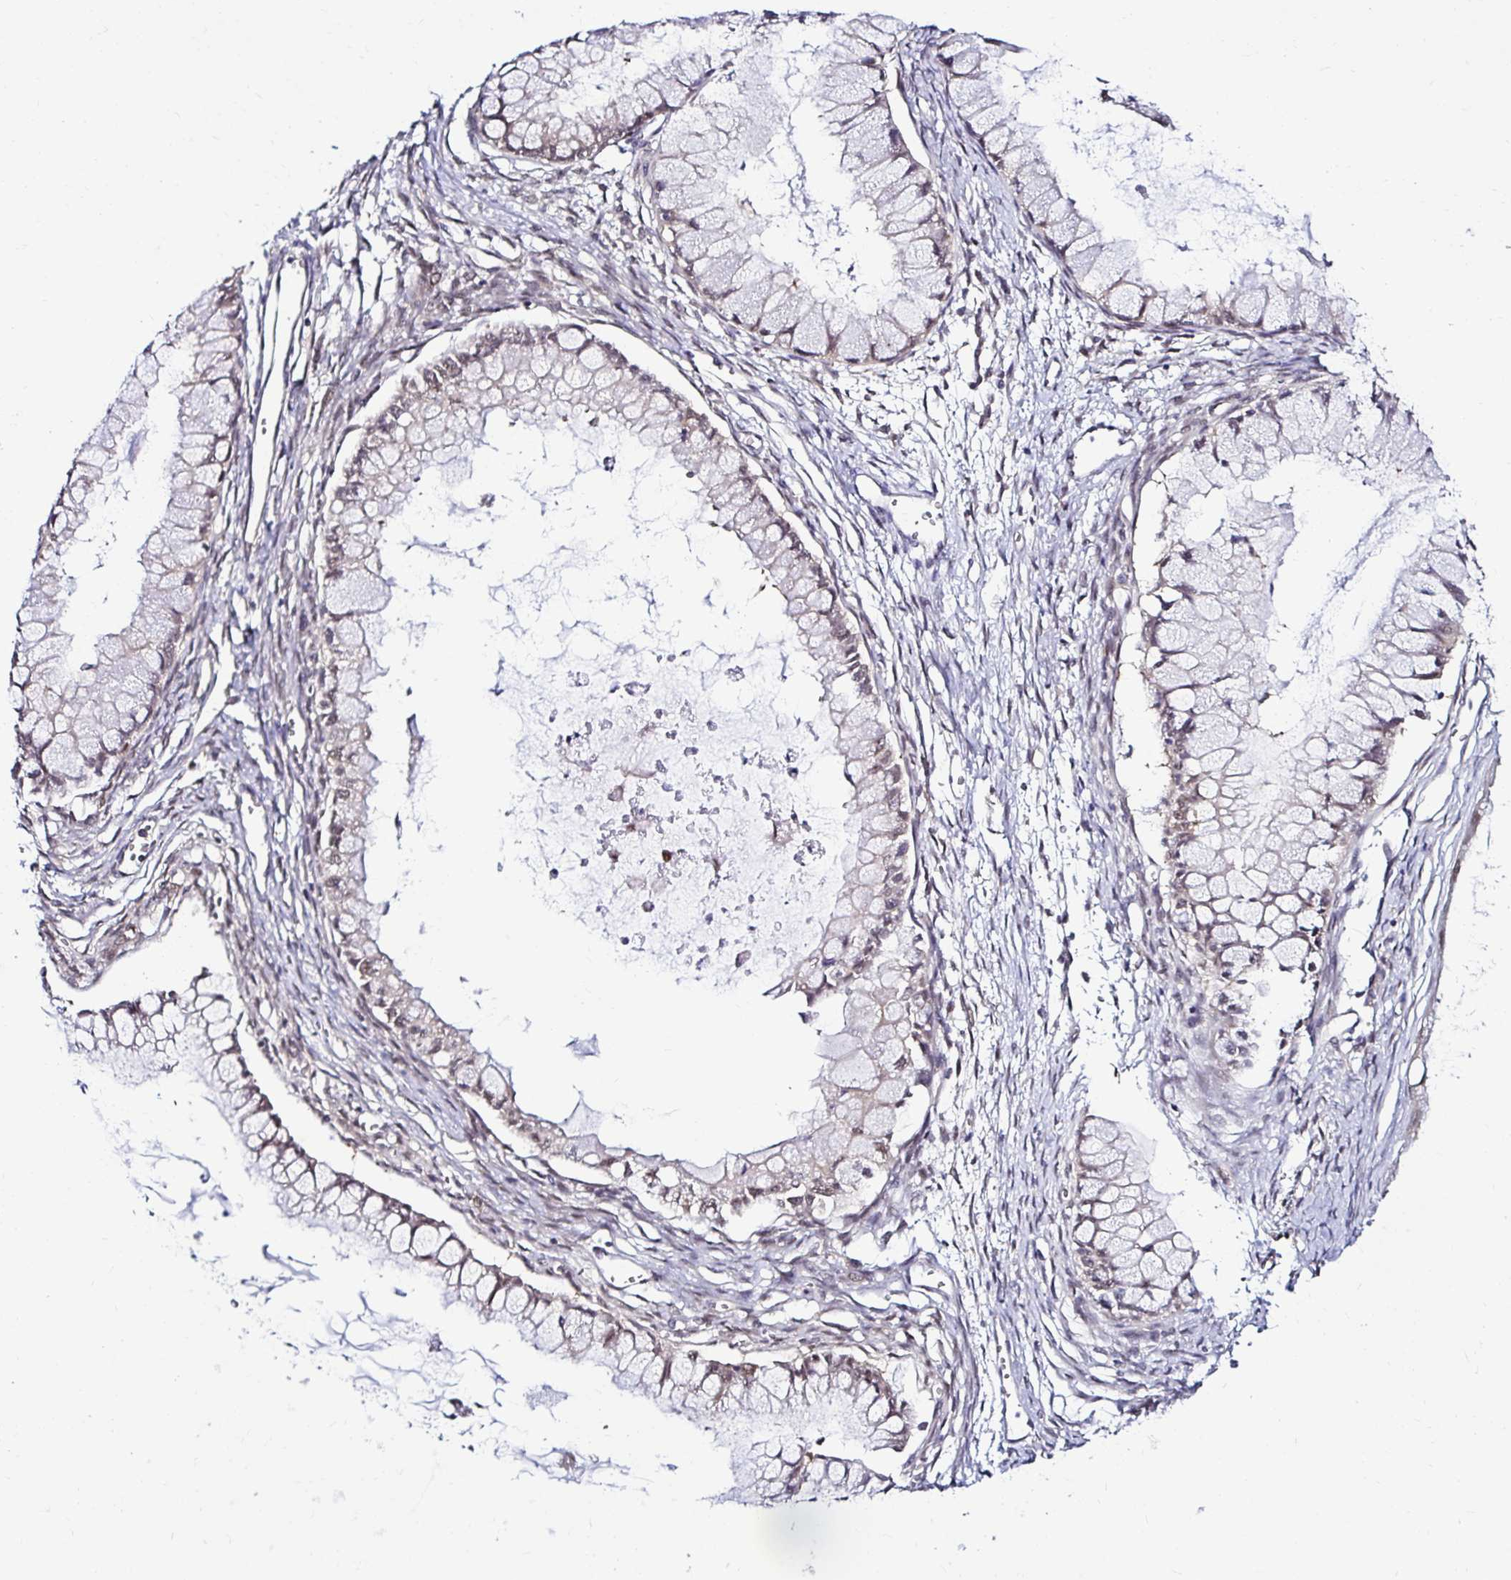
{"staining": {"intensity": "weak", "quantity": "25%-75%", "location": "nuclear"}, "tissue": "ovarian cancer", "cell_type": "Tumor cells", "image_type": "cancer", "snomed": [{"axis": "morphology", "description": "Cystadenocarcinoma, mucinous, NOS"}, {"axis": "topography", "description": "Ovary"}], "caption": "Ovarian mucinous cystadenocarcinoma was stained to show a protein in brown. There is low levels of weak nuclear staining in about 25%-75% of tumor cells. (DAB = brown stain, brightfield microscopy at high magnification).", "gene": "PSMD3", "patient": {"sex": "female", "age": 34}}